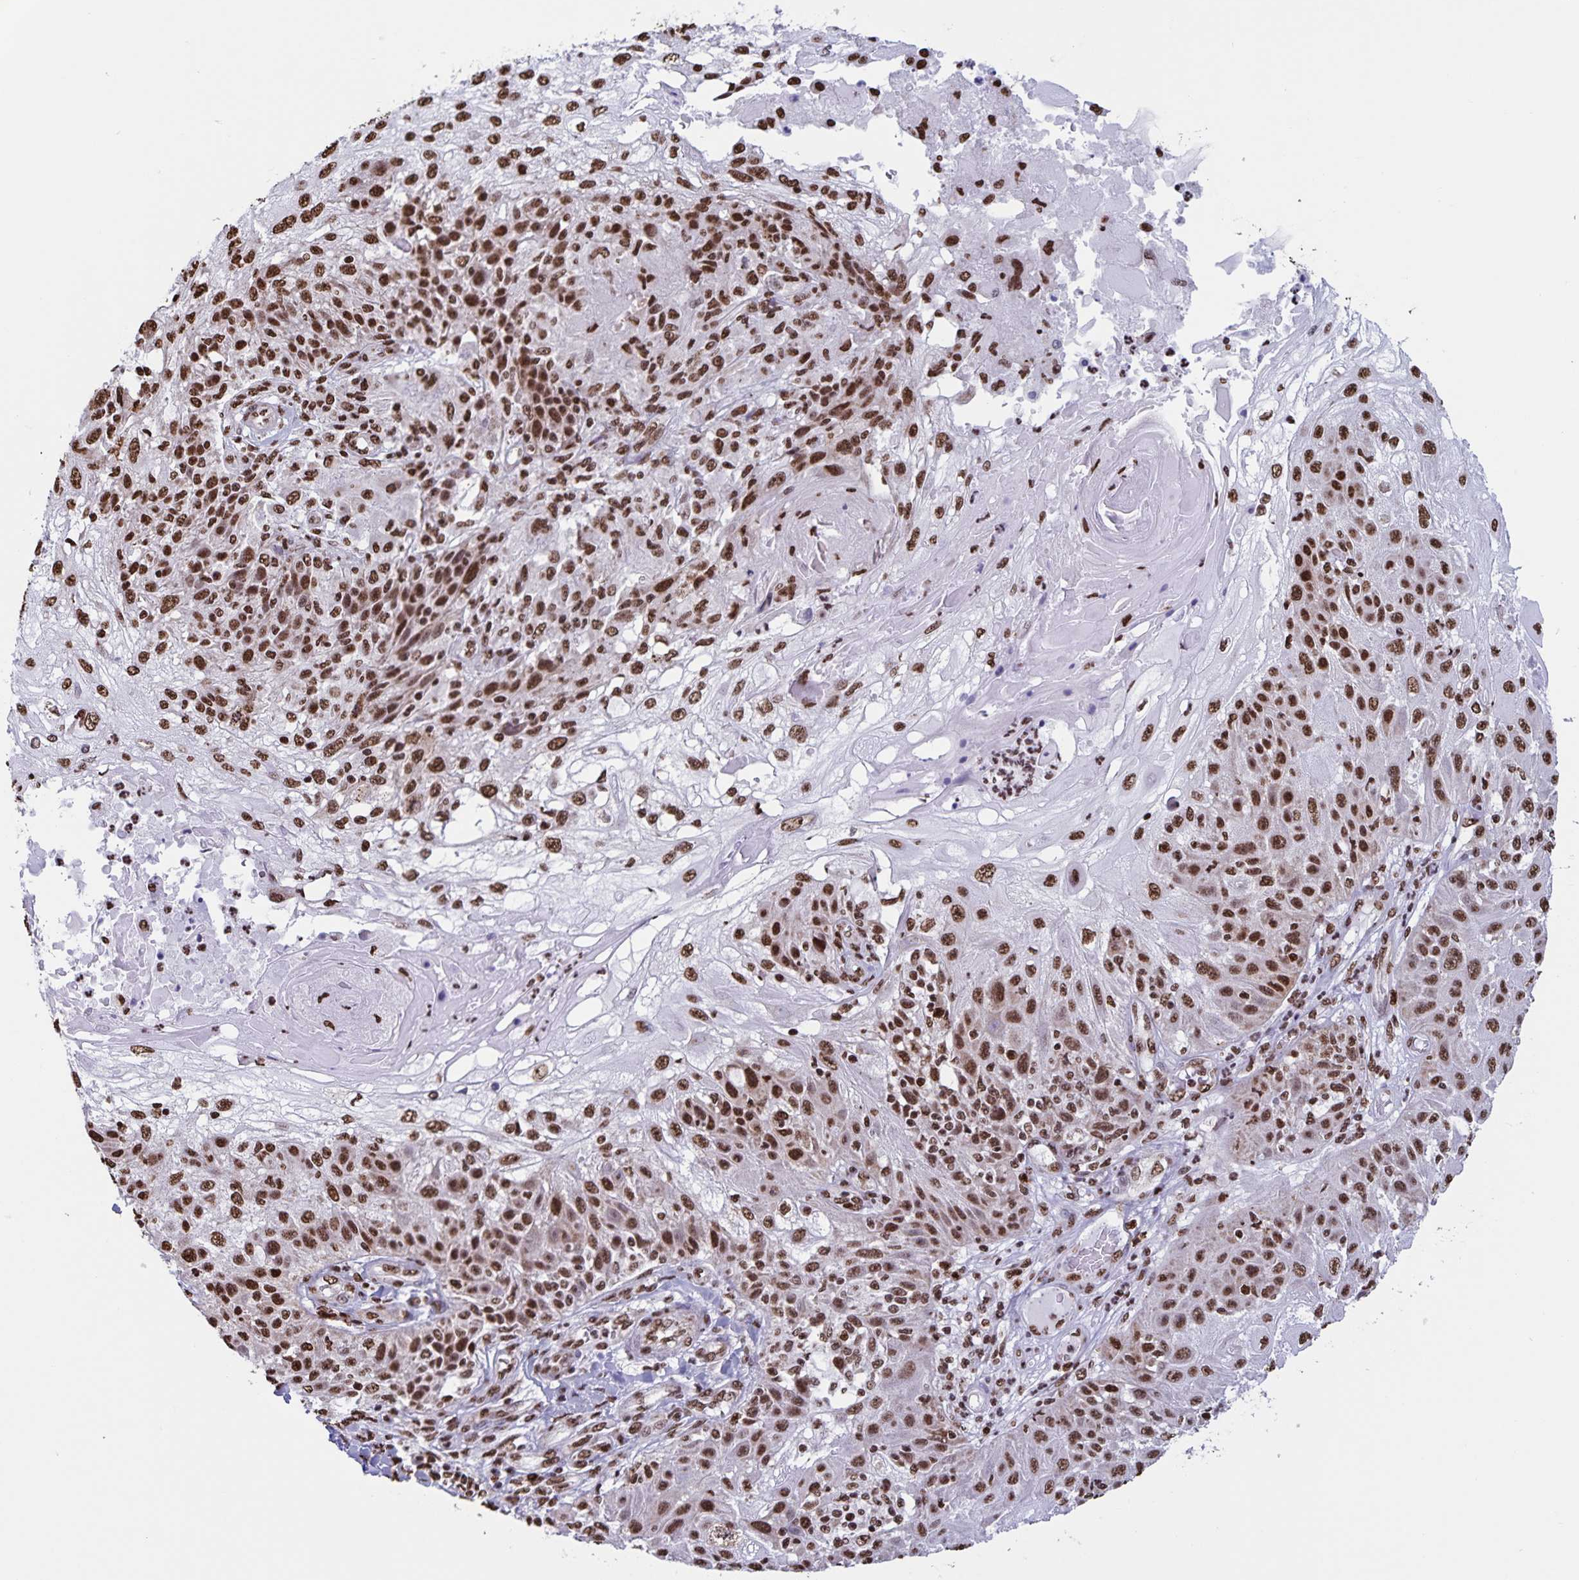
{"staining": {"intensity": "strong", "quantity": ">75%", "location": "nuclear"}, "tissue": "skin cancer", "cell_type": "Tumor cells", "image_type": "cancer", "snomed": [{"axis": "morphology", "description": "Normal tissue, NOS"}, {"axis": "morphology", "description": "Squamous cell carcinoma, NOS"}, {"axis": "topography", "description": "Skin"}], "caption": "Skin cancer (squamous cell carcinoma) stained with a protein marker exhibits strong staining in tumor cells.", "gene": "DUT", "patient": {"sex": "female", "age": 83}}